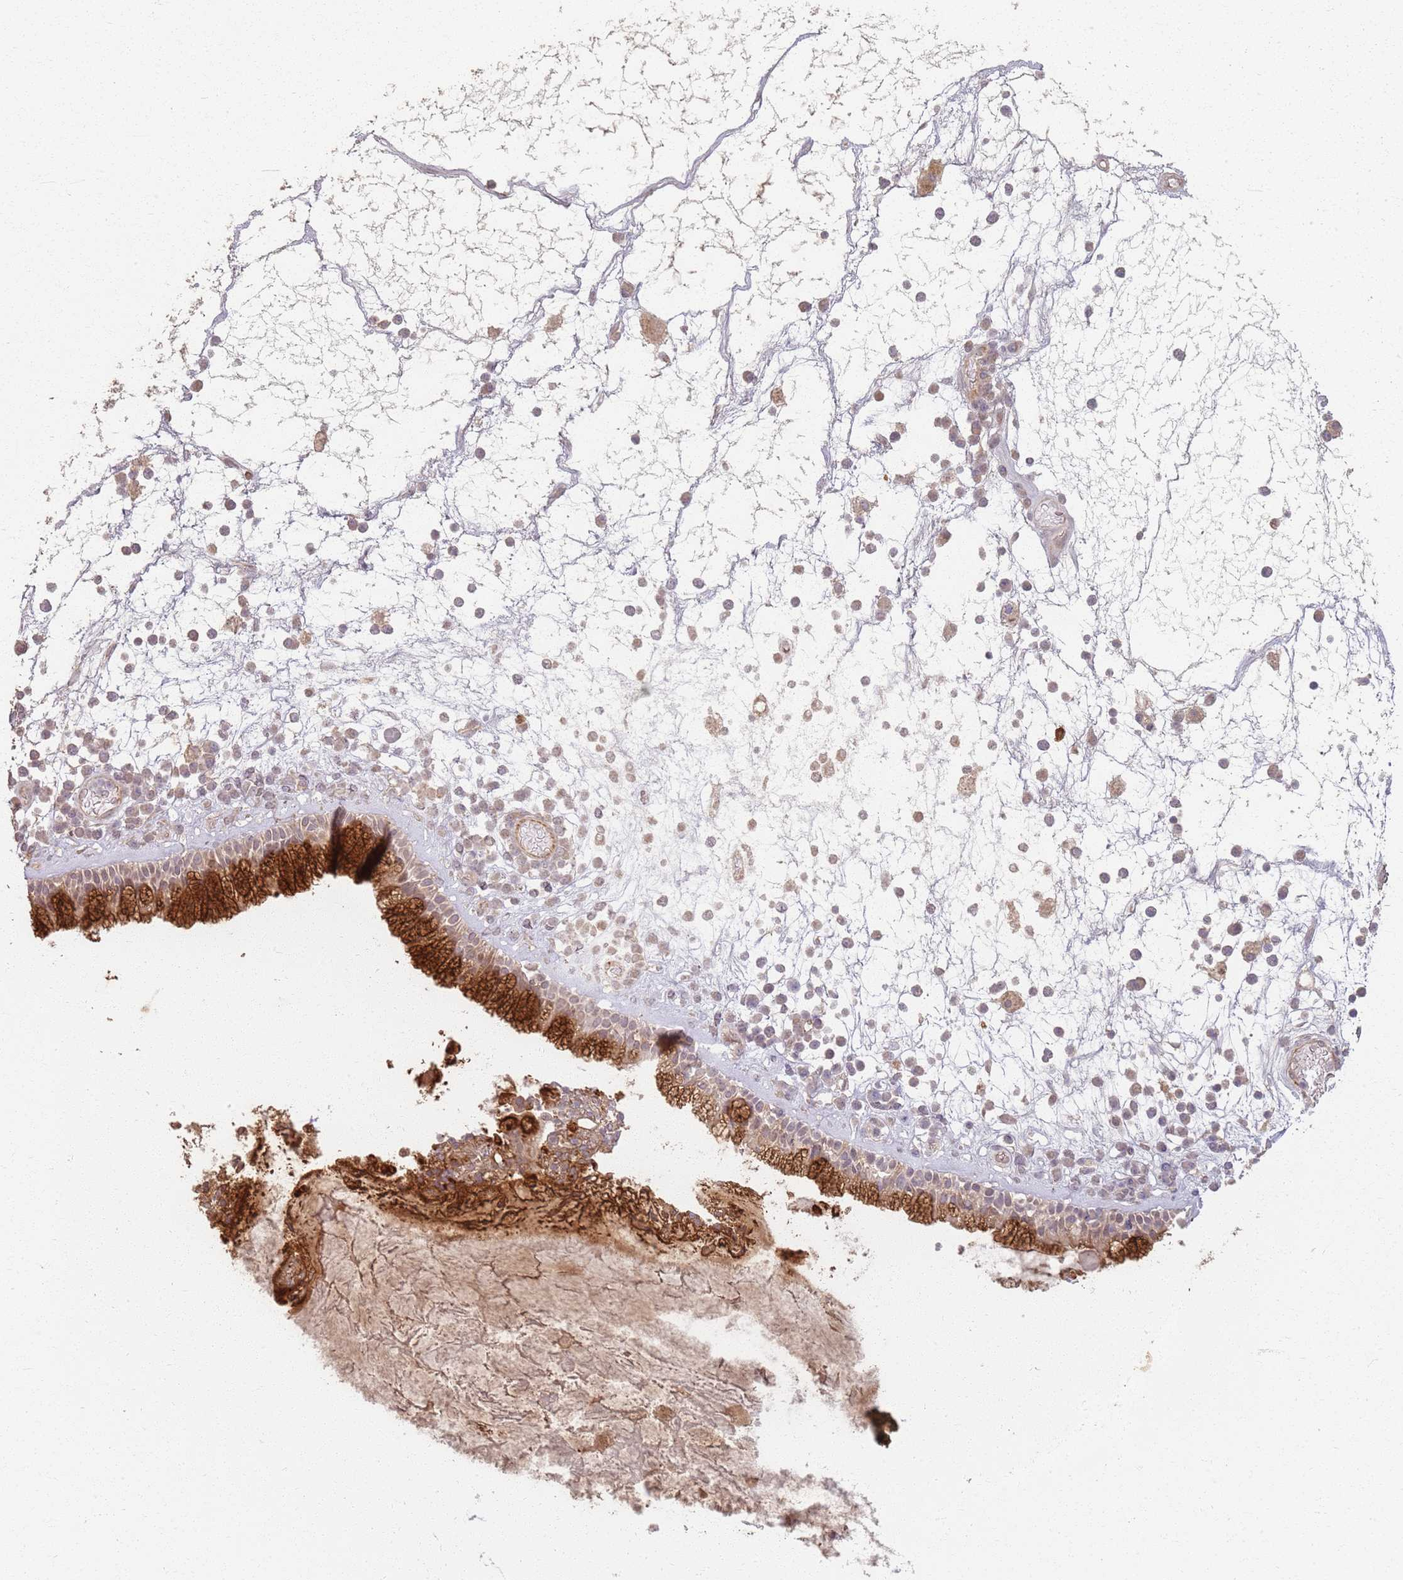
{"staining": {"intensity": "strong", "quantity": "25%-75%", "location": "cytoplasmic/membranous"}, "tissue": "nasopharynx", "cell_type": "Respiratory epithelial cells", "image_type": "normal", "snomed": [{"axis": "morphology", "description": "Normal tissue, NOS"}, {"axis": "morphology", "description": "Inflammation, NOS"}, {"axis": "topography", "description": "Nasopharynx"}], "caption": "An immunohistochemistry micrograph of benign tissue is shown. Protein staining in brown labels strong cytoplasmic/membranous positivity in nasopharynx within respiratory epithelial cells. (DAB IHC, brown staining for protein, blue staining for nuclei).", "gene": "CCDC168", "patient": {"sex": "male", "age": 70}}